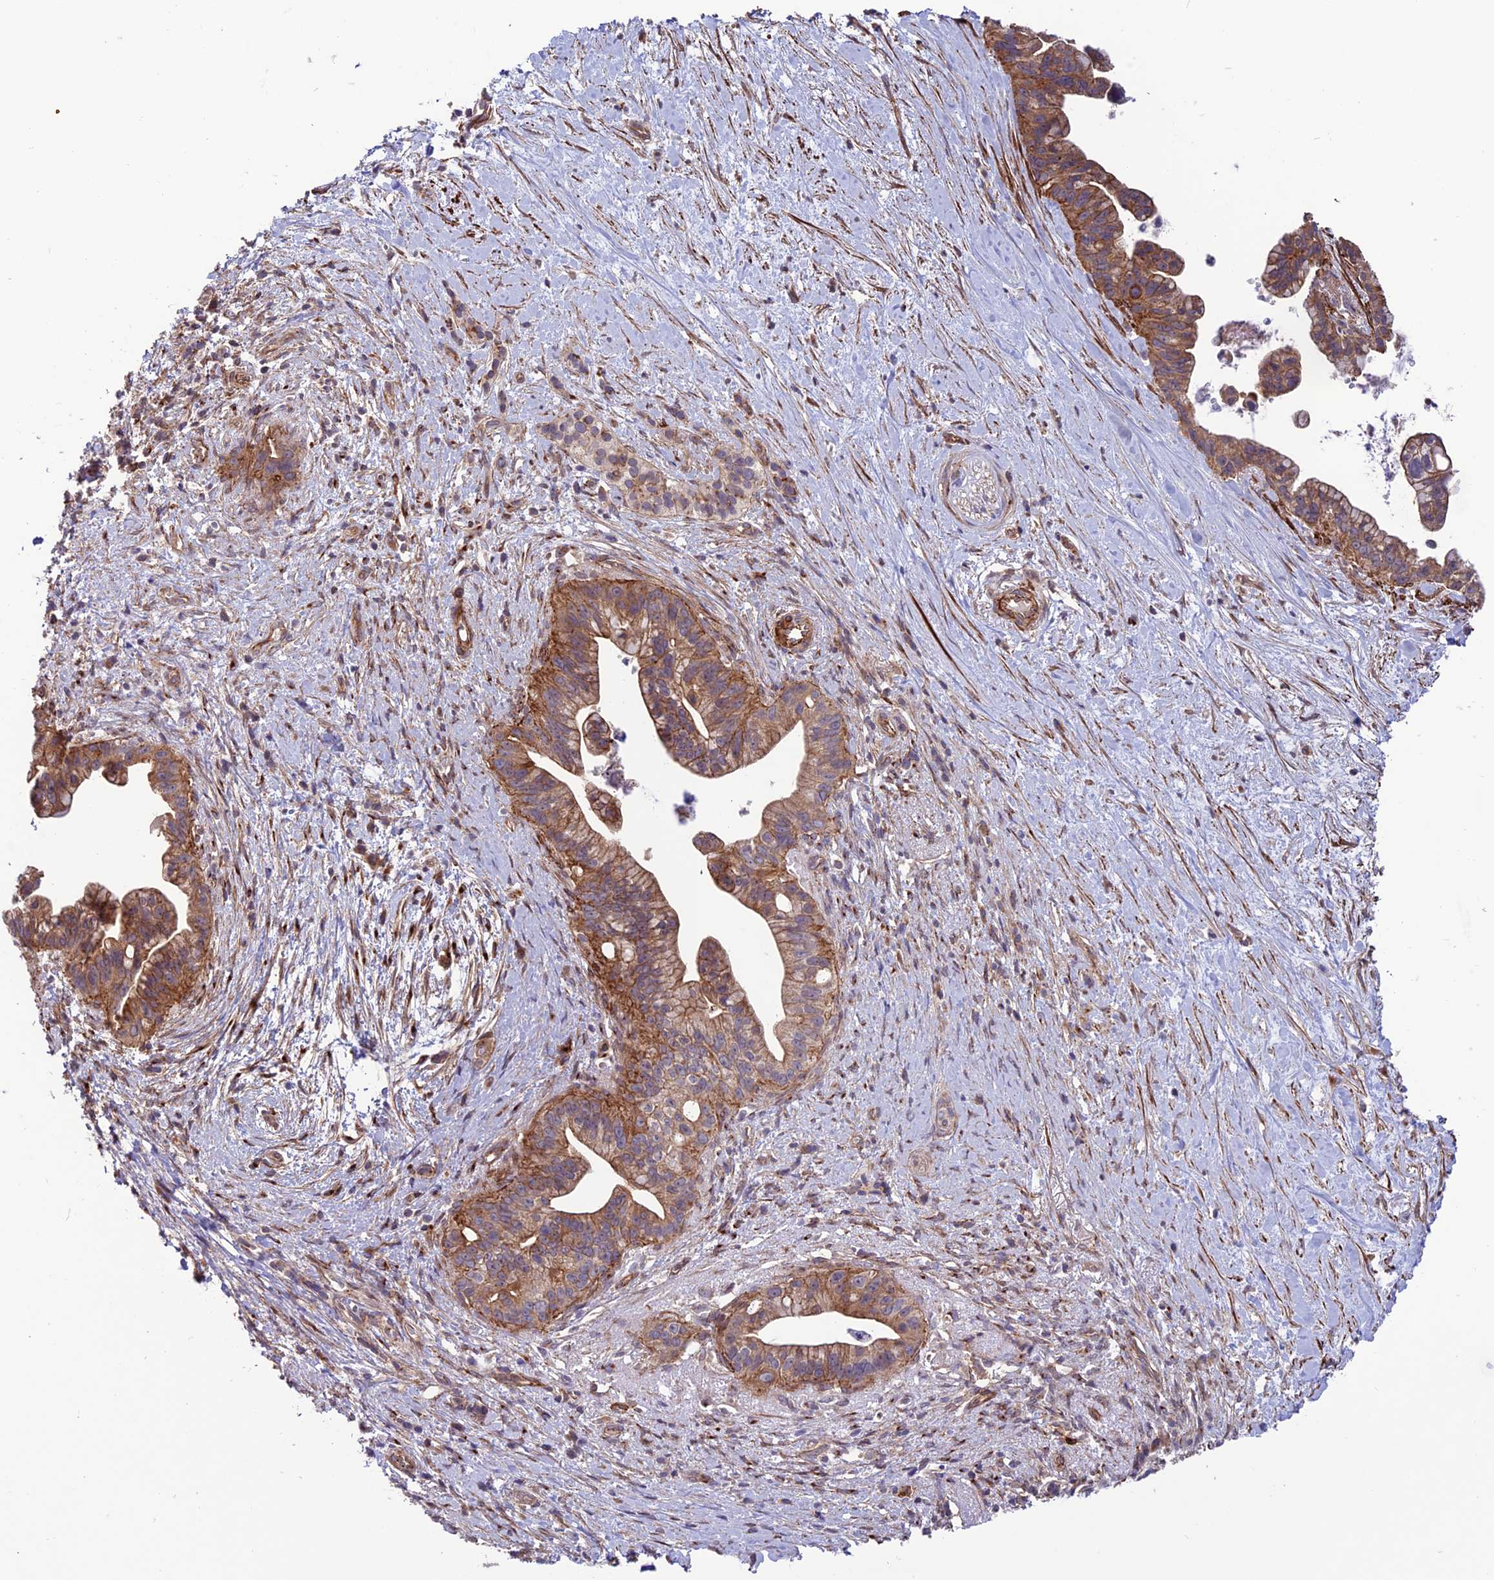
{"staining": {"intensity": "moderate", "quantity": ">75%", "location": "cytoplasmic/membranous"}, "tissue": "pancreatic cancer", "cell_type": "Tumor cells", "image_type": "cancer", "snomed": [{"axis": "morphology", "description": "Adenocarcinoma, NOS"}, {"axis": "topography", "description": "Pancreas"}], "caption": "Human adenocarcinoma (pancreatic) stained with a brown dye displays moderate cytoplasmic/membranous positive positivity in about >75% of tumor cells.", "gene": "TNIP3", "patient": {"sex": "female", "age": 83}}